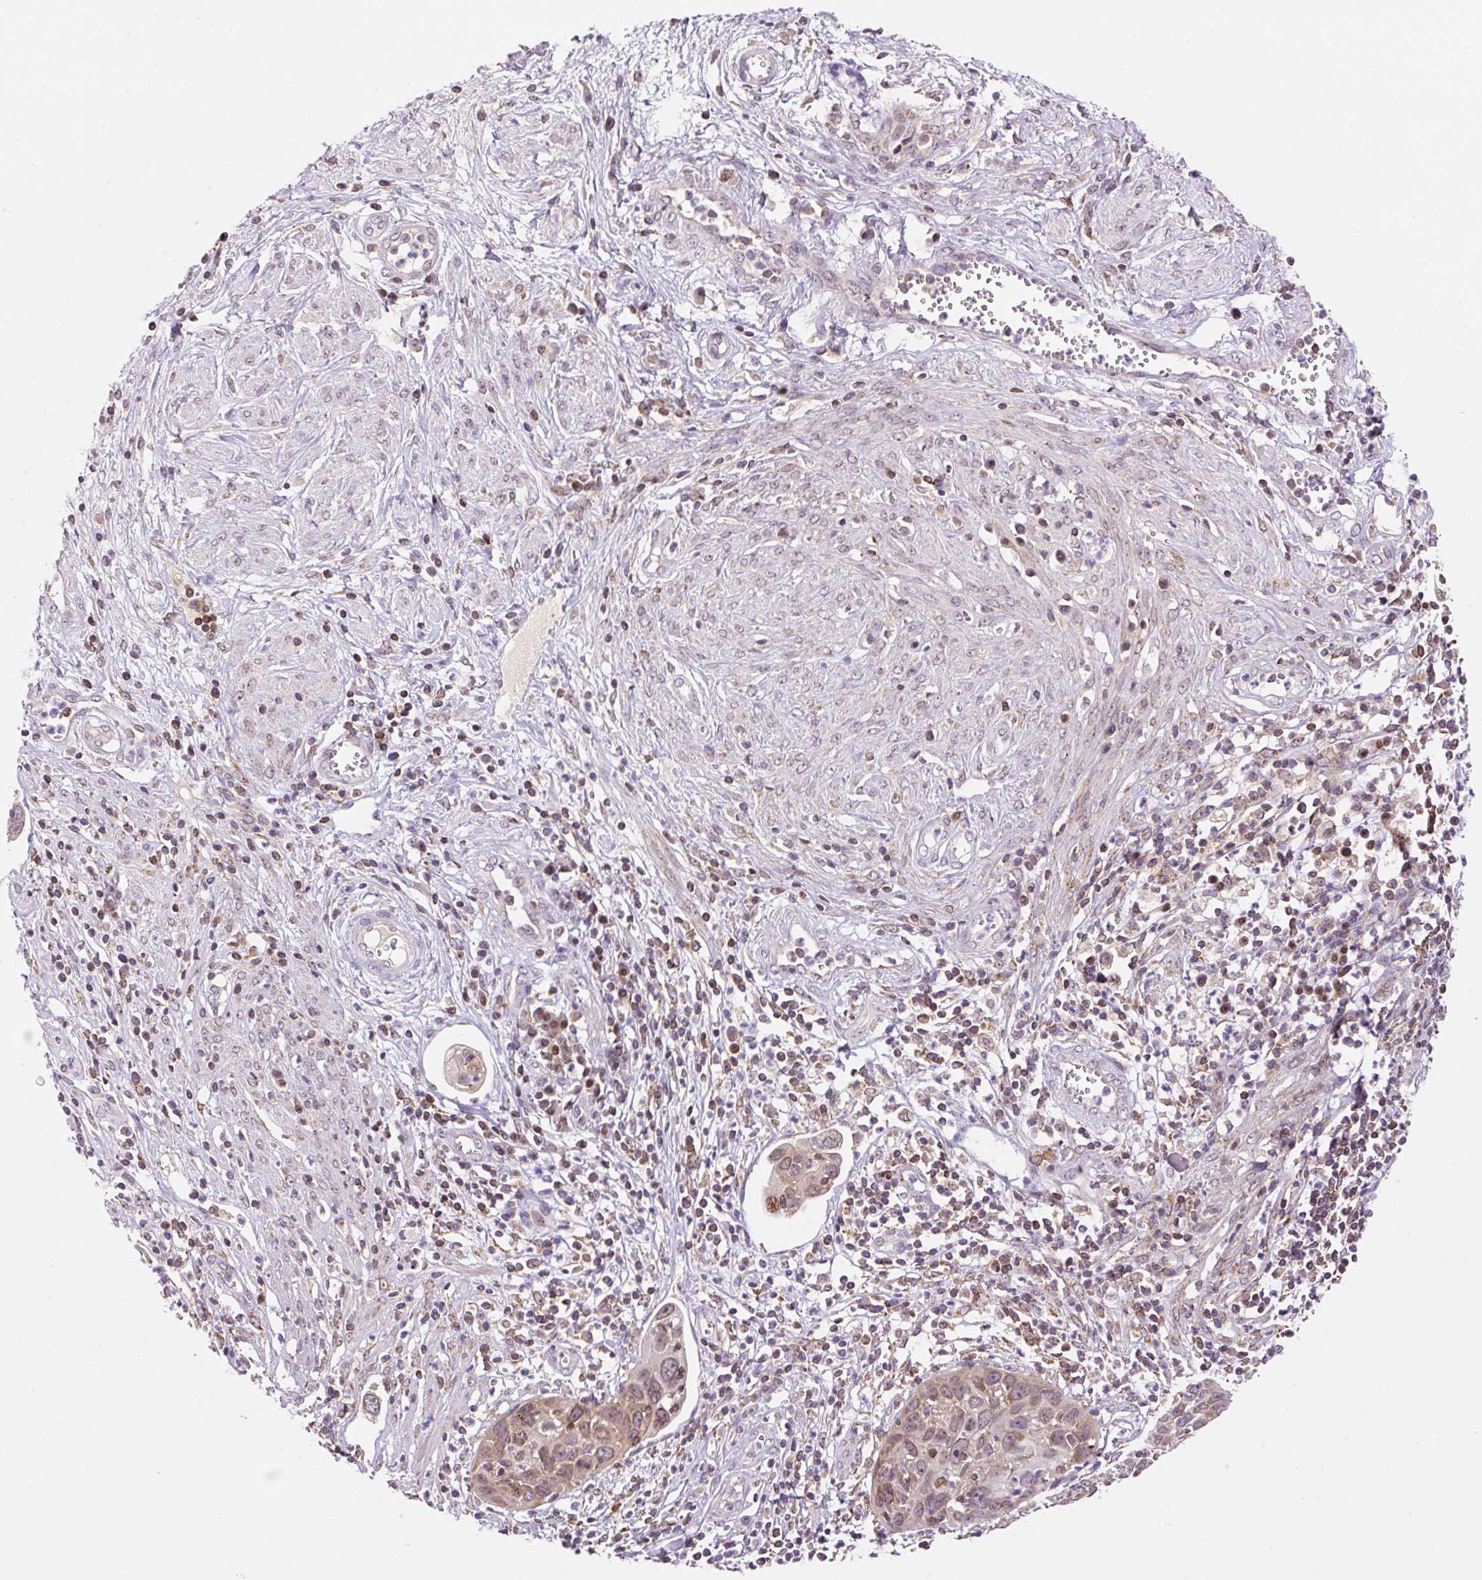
{"staining": {"intensity": "moderate", "quantity": ">75%", "location": "cytoplasmic/membranous,nuclear"}, "tissue": "cervical cancer", "cell_type": "Tumor cells", "image_type": "cancer", "snomed": [{"axis": "morphology", "description": "Squamous cell carcinoma, NOS"}, {"axis": "topography", "description": "Cervix"}], "caption": "A photomicrograph of squamous cell carcinoma (cervical) stained for a protein reveals moderate cytoplasmic/membranous and nuclear brown staining in tumor cells.", "gene": "CARD11", "patient": {"sex": "female", "age": 36}}